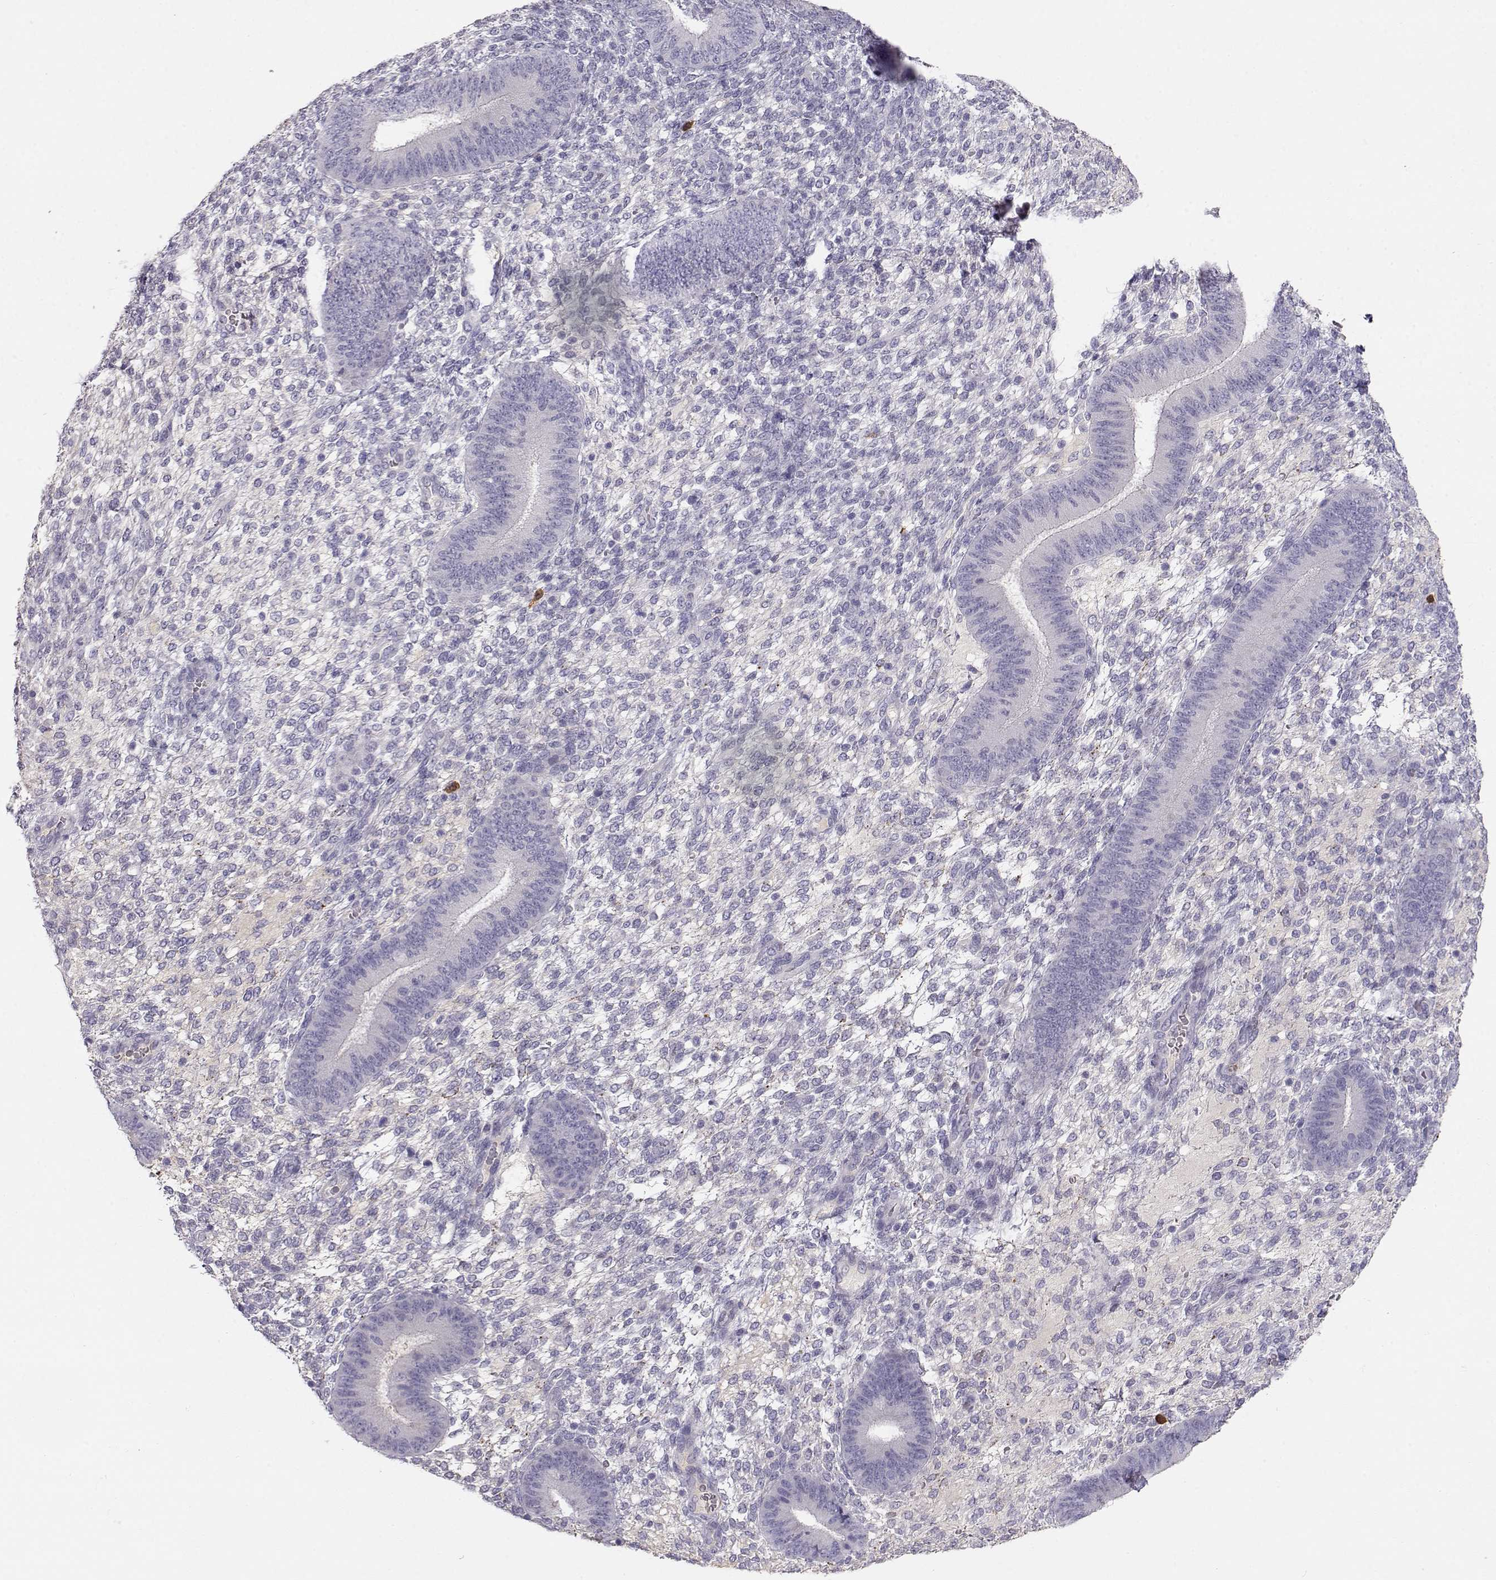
{"staining": {"intensity": "negative", "quantity": "none", "location": "none"}, "tissue": "endometrium", "cell_type": "Cells in endometrial stroma", "image_type": "normal", "snomed": [{"axis": "morphology", "description": "Normal tissue, NOS"}, {"axis": "topography", "description": "Endometrium"}], "caption": "Cells in endometrial stroma are negative for brown protein staining in benign endometrium. (Immunohistochemistry, brightfield microscopy, high magnification).", "gene": "CDHR1", "patient": {"sex": "female", "age": 39}}